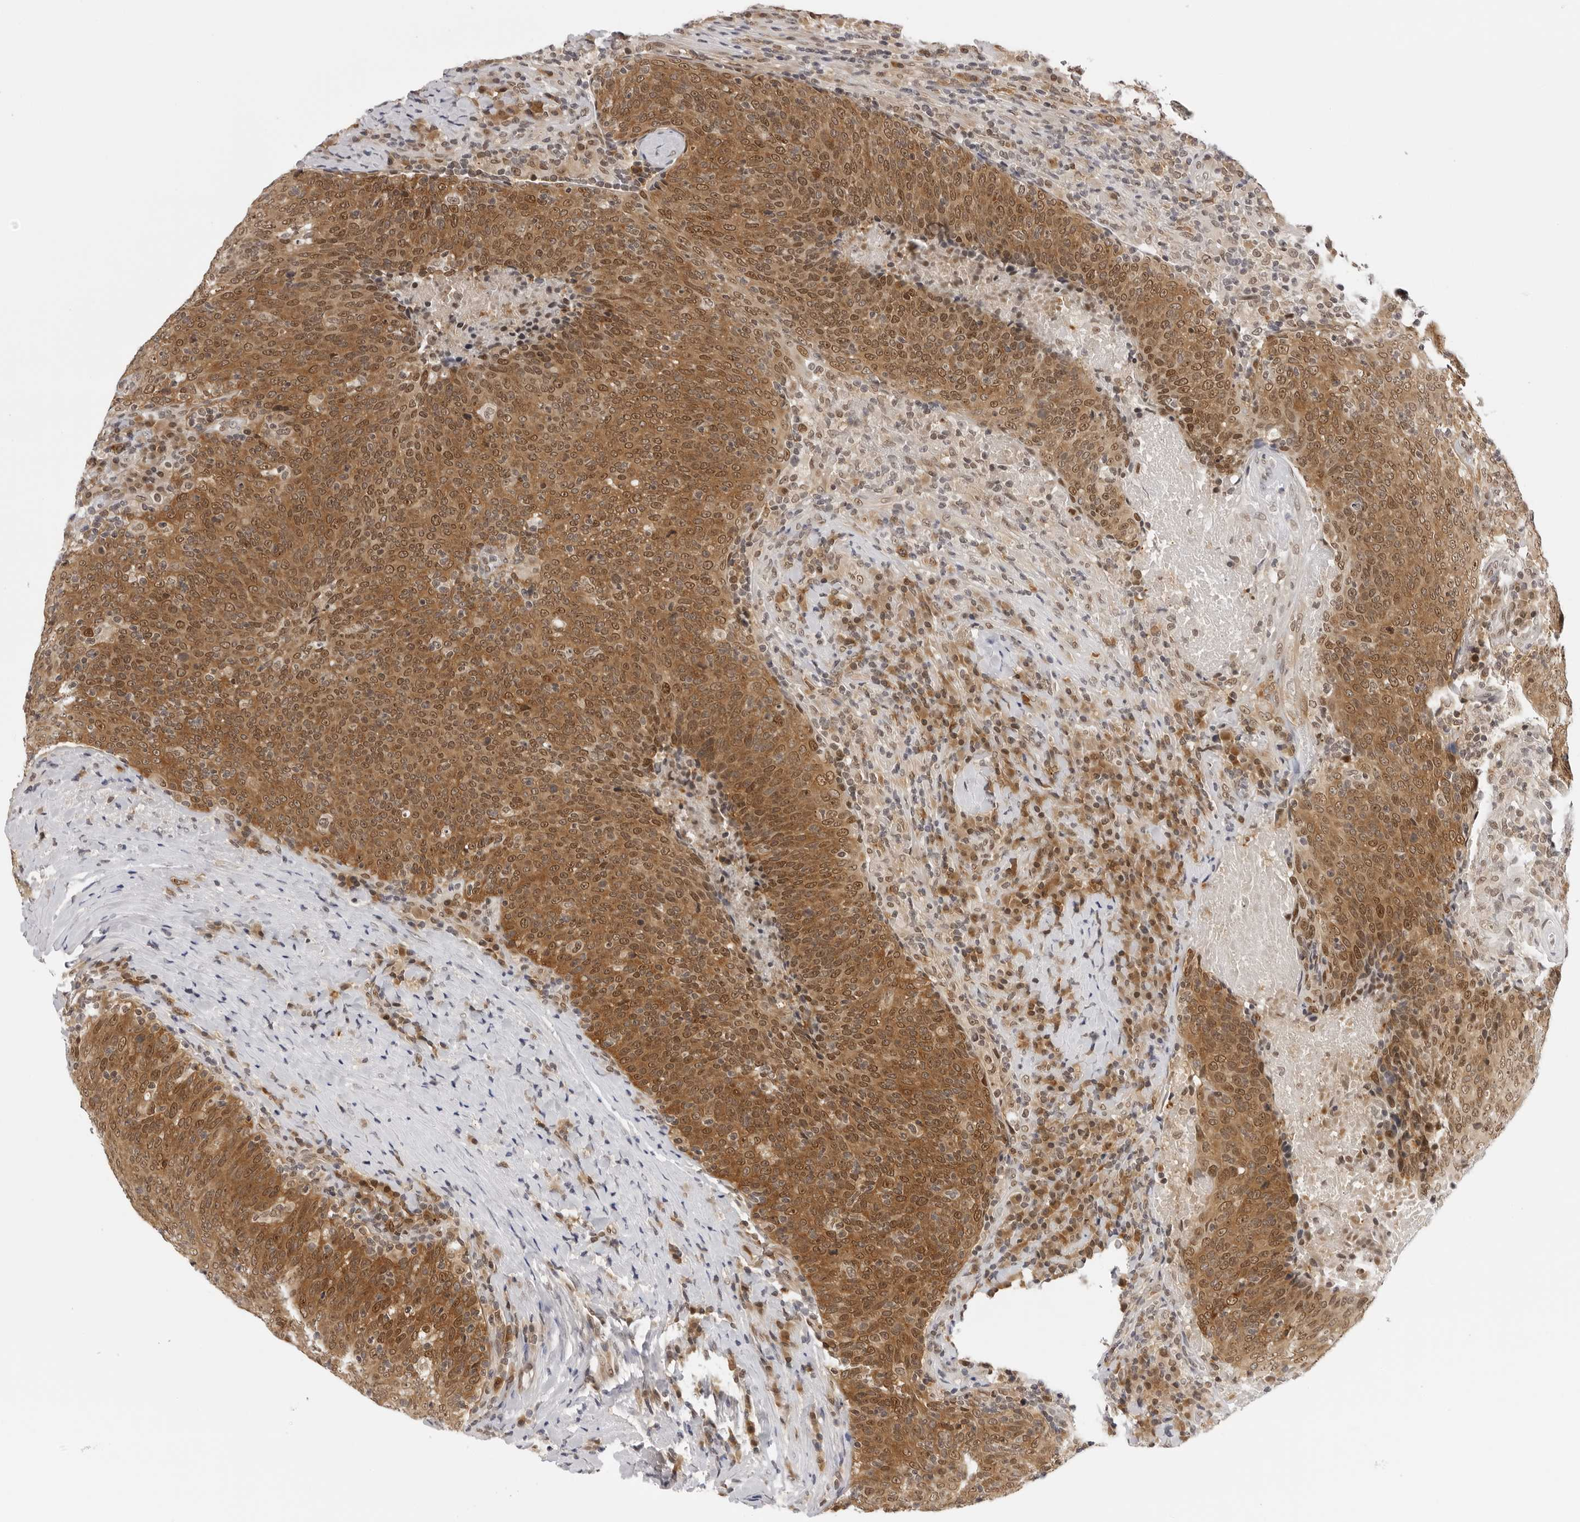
{"staining": {"intensity": "moderate", "quantity": ">75%", "location": "cytoplasmic/membranous,nuclear"}, "tissue": "head and neck cancer", "cell_type": "Tumor cells", "image_type": "cancer", "snomed": [{"axis": "morphology", "description": "Squamous cell carcinoma, NOS"}, {"axis": "morphology", "description": "Squamous cell carcinoma, metastatic, NOS"}, {"axis": "topography", "description": "Lymph node"}, {"axis": "topography", "description": "Head-Neck"}], "caption": "Immunohistochemistry (IHC) (DAB (3,3'-diaminobenzidine)) staining of metastatic squamous cell carcinoma (head and neck) exhibits moderate cytoplasmic/membranous and nuclear protein expression in about >75% of tumor cells.", "gene": "WDR77", "patient": {"sex": "male", "age": 62}}